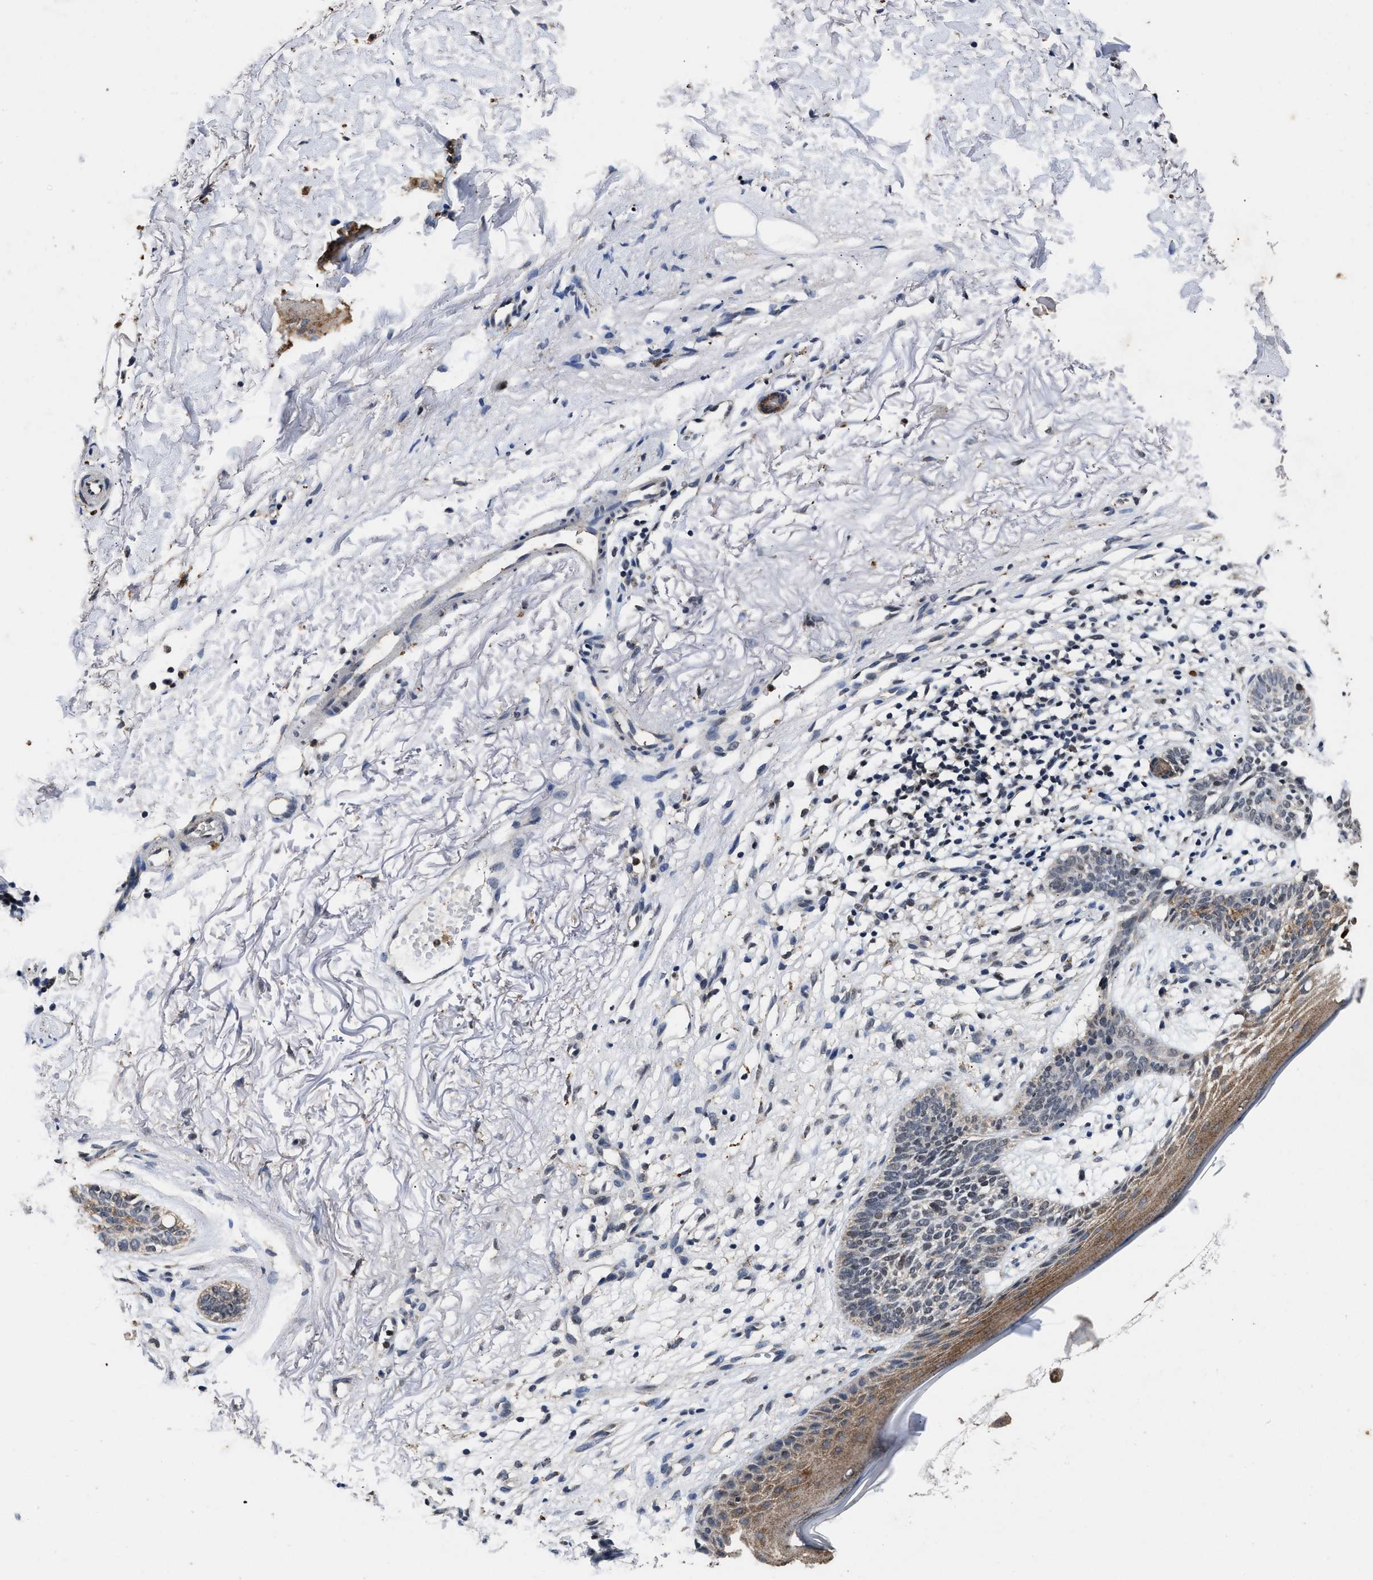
{"staining": {"intensity": "negative", "quantity": "none", "location": "none"}, "tissue": "skin cancer", "cell_type": "Tumor cells", "image_type": "cancer", "snomed": [{"axis": "morphology", "description": "Basal cell carcinoma"}, {"axis": "topography", "description": "Skin"}], "caption": "Skin basal cell carcinoma was stained to show a protein in brown. There is no significant expression in tumor cells.", "gene": "ACOX1", "patient": {"sex": "female", "age": 70}}